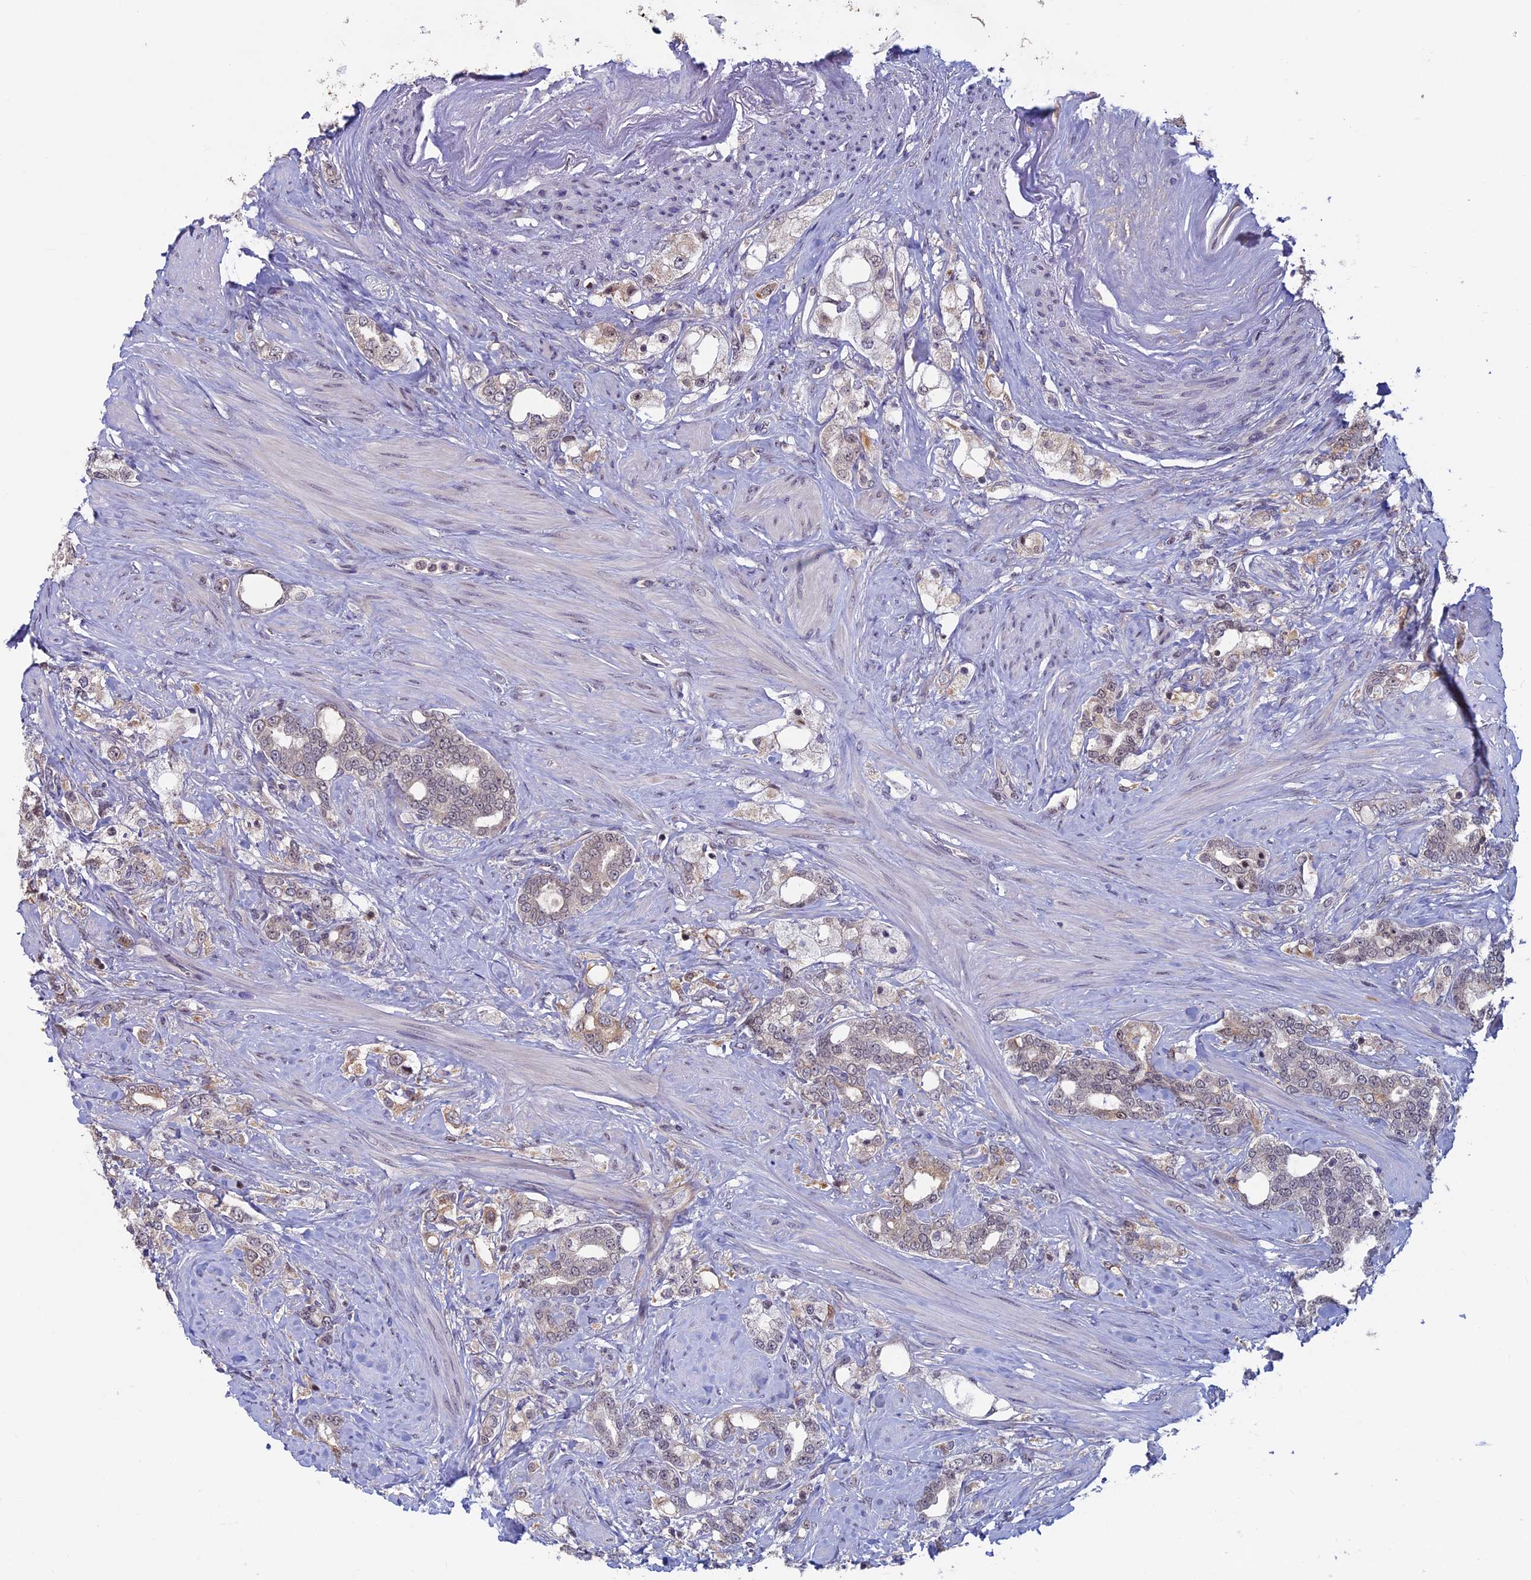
{"staining": {"intensity": "weak", "quantity": "25%-75%", "location": "nuclear"}, "tissue": "prostate cancer", "cell_type": "Tumor cells", "image_type": "cancer", "snomed": [{"axis": "morphology", "description": "Adenocarcinoma, High grade"}, {"axis": "topography", "description": "Prostate"}], "caption": "Adenocarcinoma (high-grade) (prostate) tissue reveals weak nuclear positivity in approximately 25%-75% of tumor cells The staining was performed using DAB, with brown indicating positive protein expression. Nuclei are stained blue with hematoxylin.", "gene": "SPIRE1", "patient": {"sex": "male", "age": 64}}